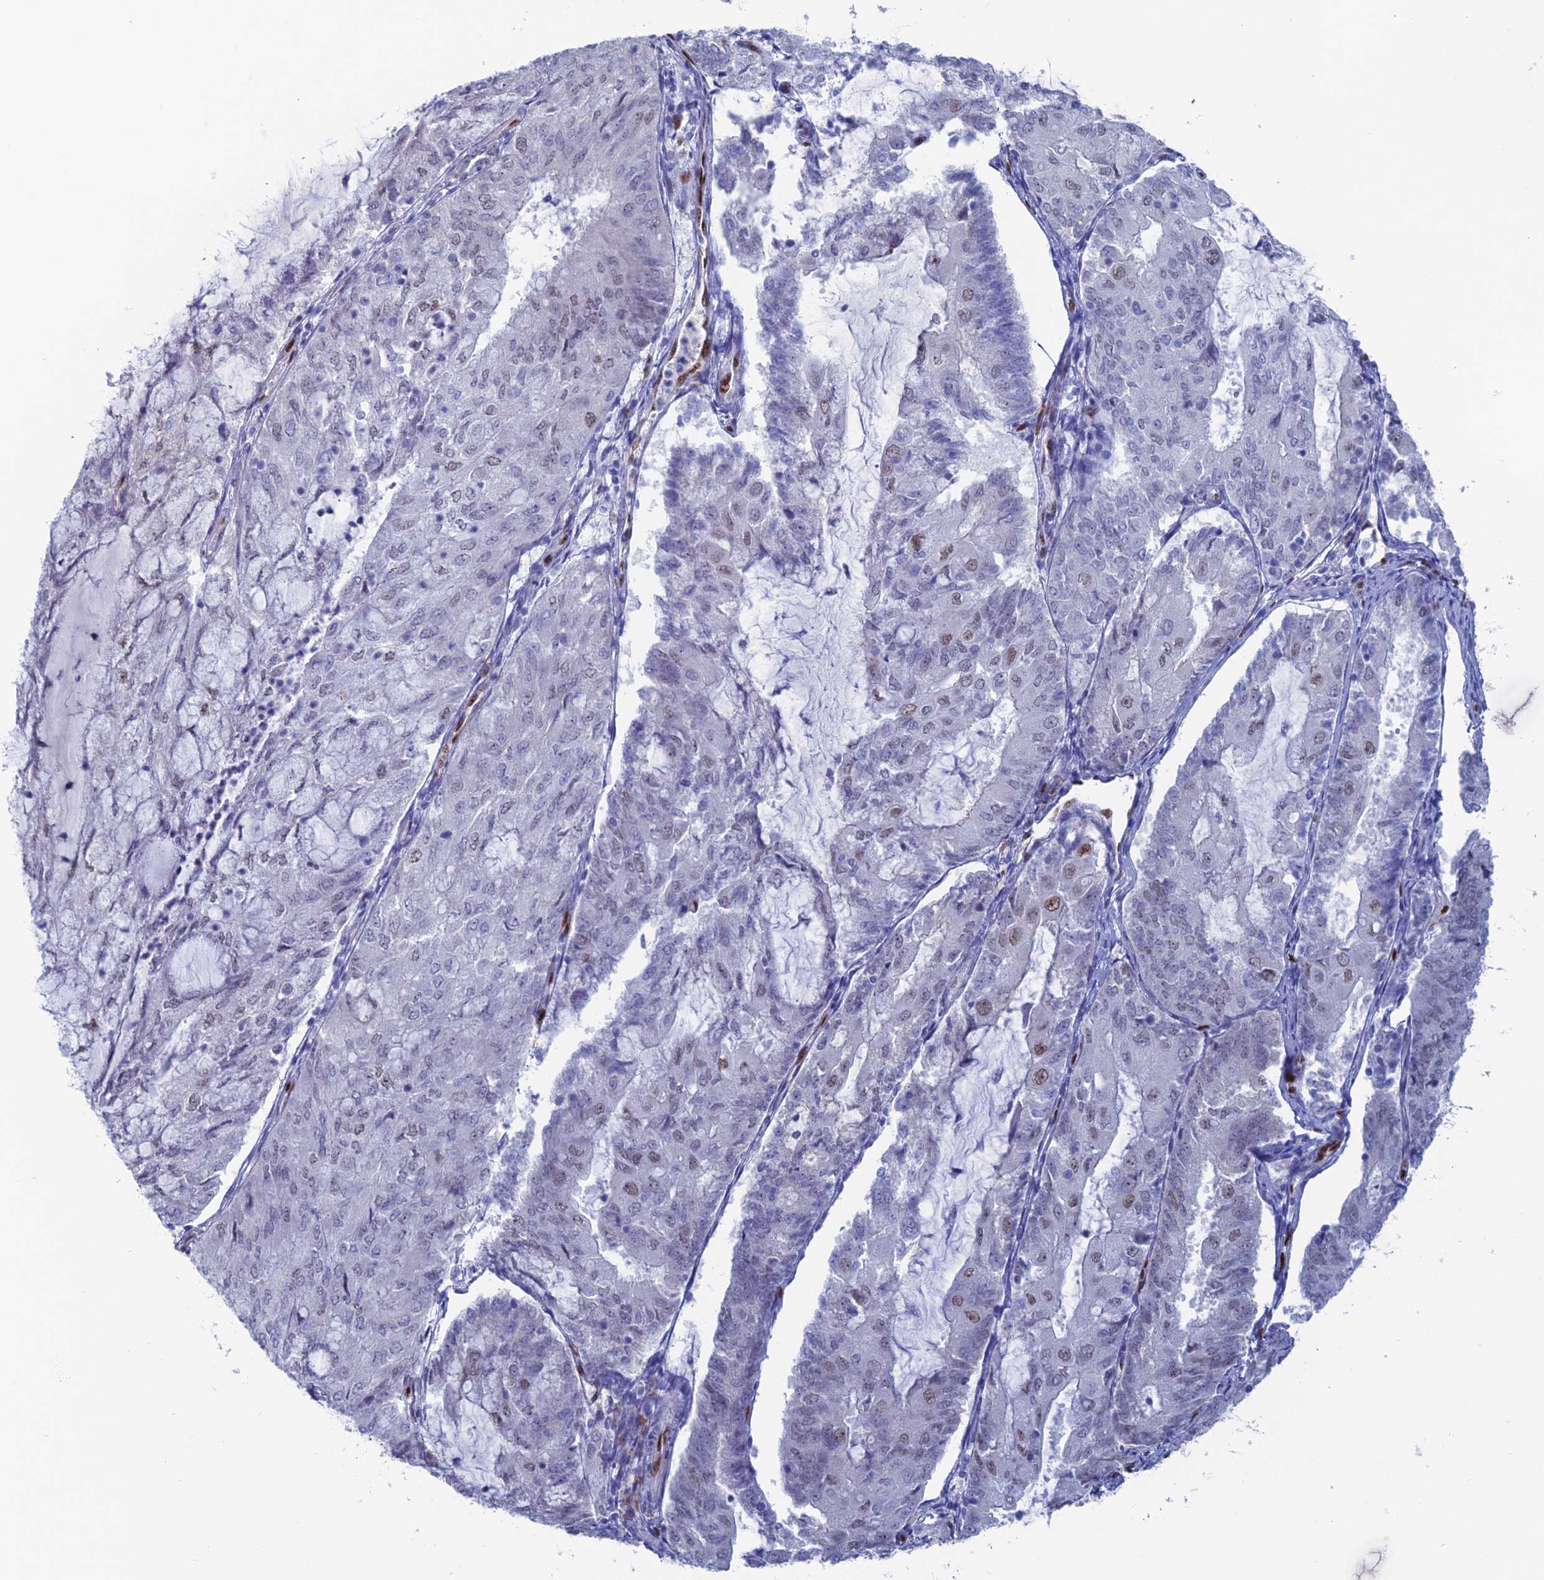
{"staining": {"intensity": "weak", "quantity": "<25%", "location": "nuclear"}, "tissue": "endometrial cancer", "cell_type": "Tumor cells", "image_type": "cancer", "snomed": [{"axis": "morphology", "description": "Adenocarcinoma, NOS"}, {"axis": "topography", "description": "Endometrium"}], "caption": "Tumor cells show no significant positivity in endometrial adenocarcinoma.", "gene": "NOL4L", "patient": {"sex": "female", "age": 81}}